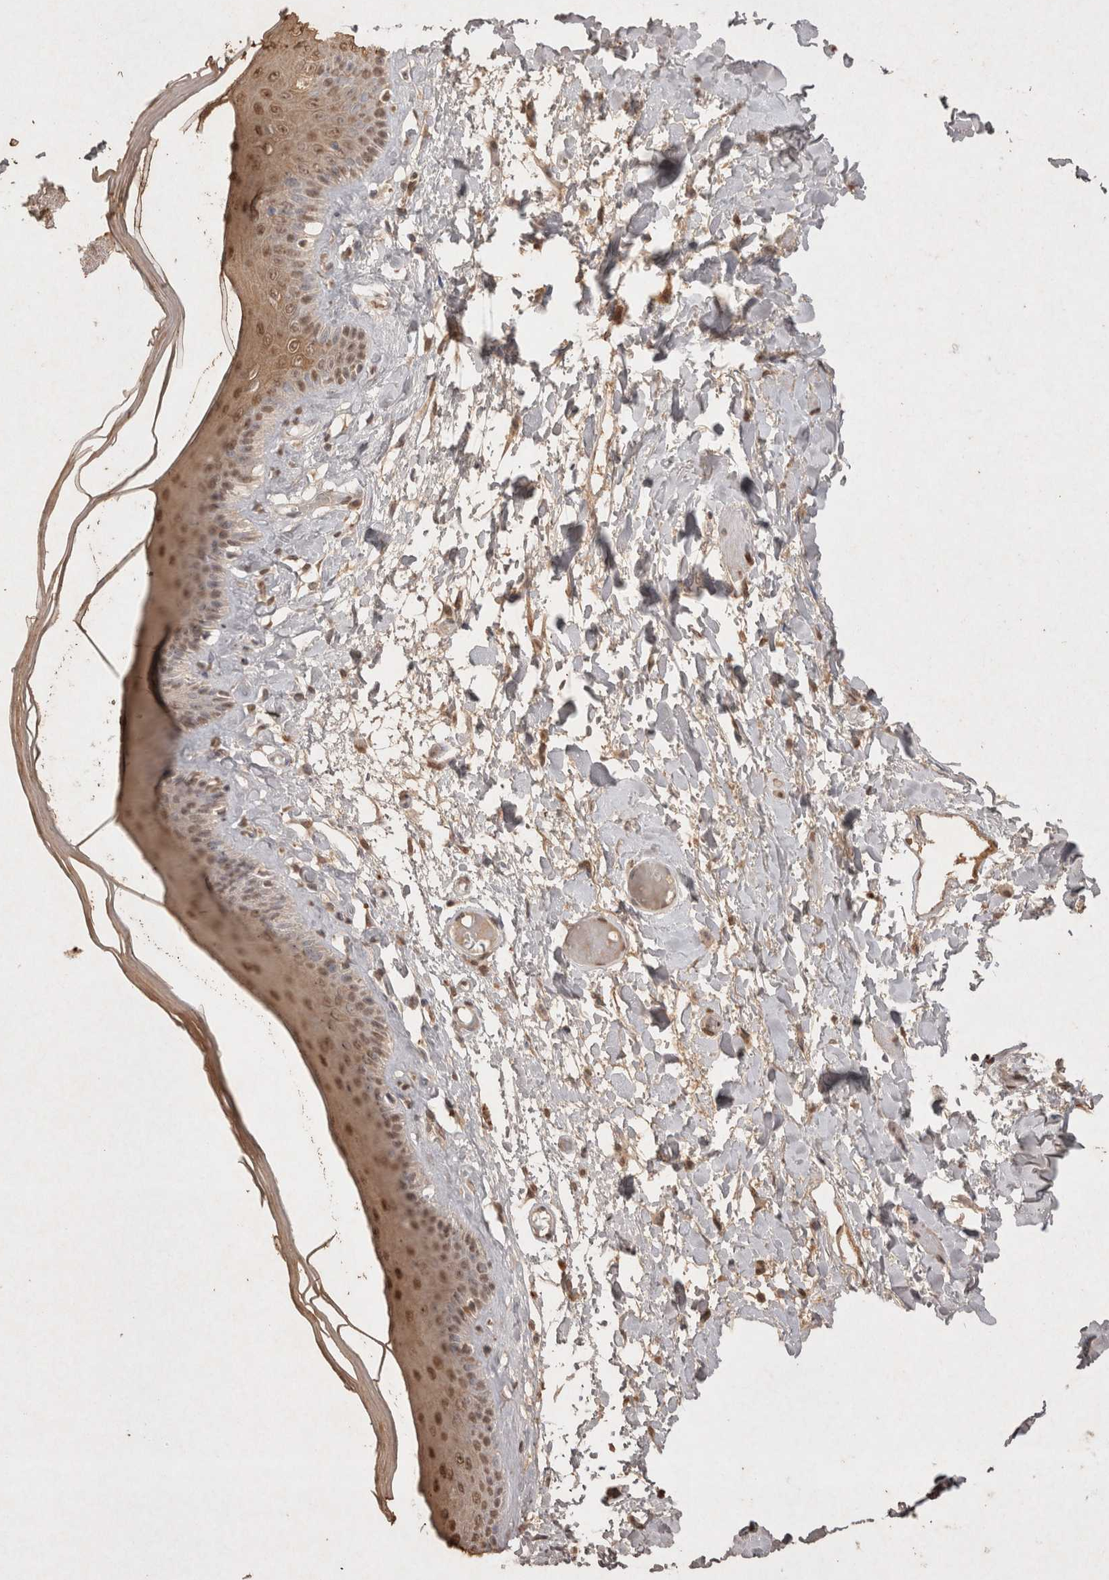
{"staining": {"intensity": "moderate", "quantity": "25%-75%", "location": "cytoplasmic/membranous,nuclear"}, "tissue": "skin", "cell_type": "Epidermal cells", "image_type": "normal", "snomed": [{"axis": "morphology", "description": "Normal tissue, NOS"}, {"axis": "topography", "description": "Vulva"}], "caption": "A medium amount of moderate cytoplasmic/membranous,nuclear positivity is present in about 25%-75% of epidermal cells in normal skin. (IHC, brightfield microscopy, high magnification).", "gene": "MLX", "patient": {"sex": "female", "age": 73}}